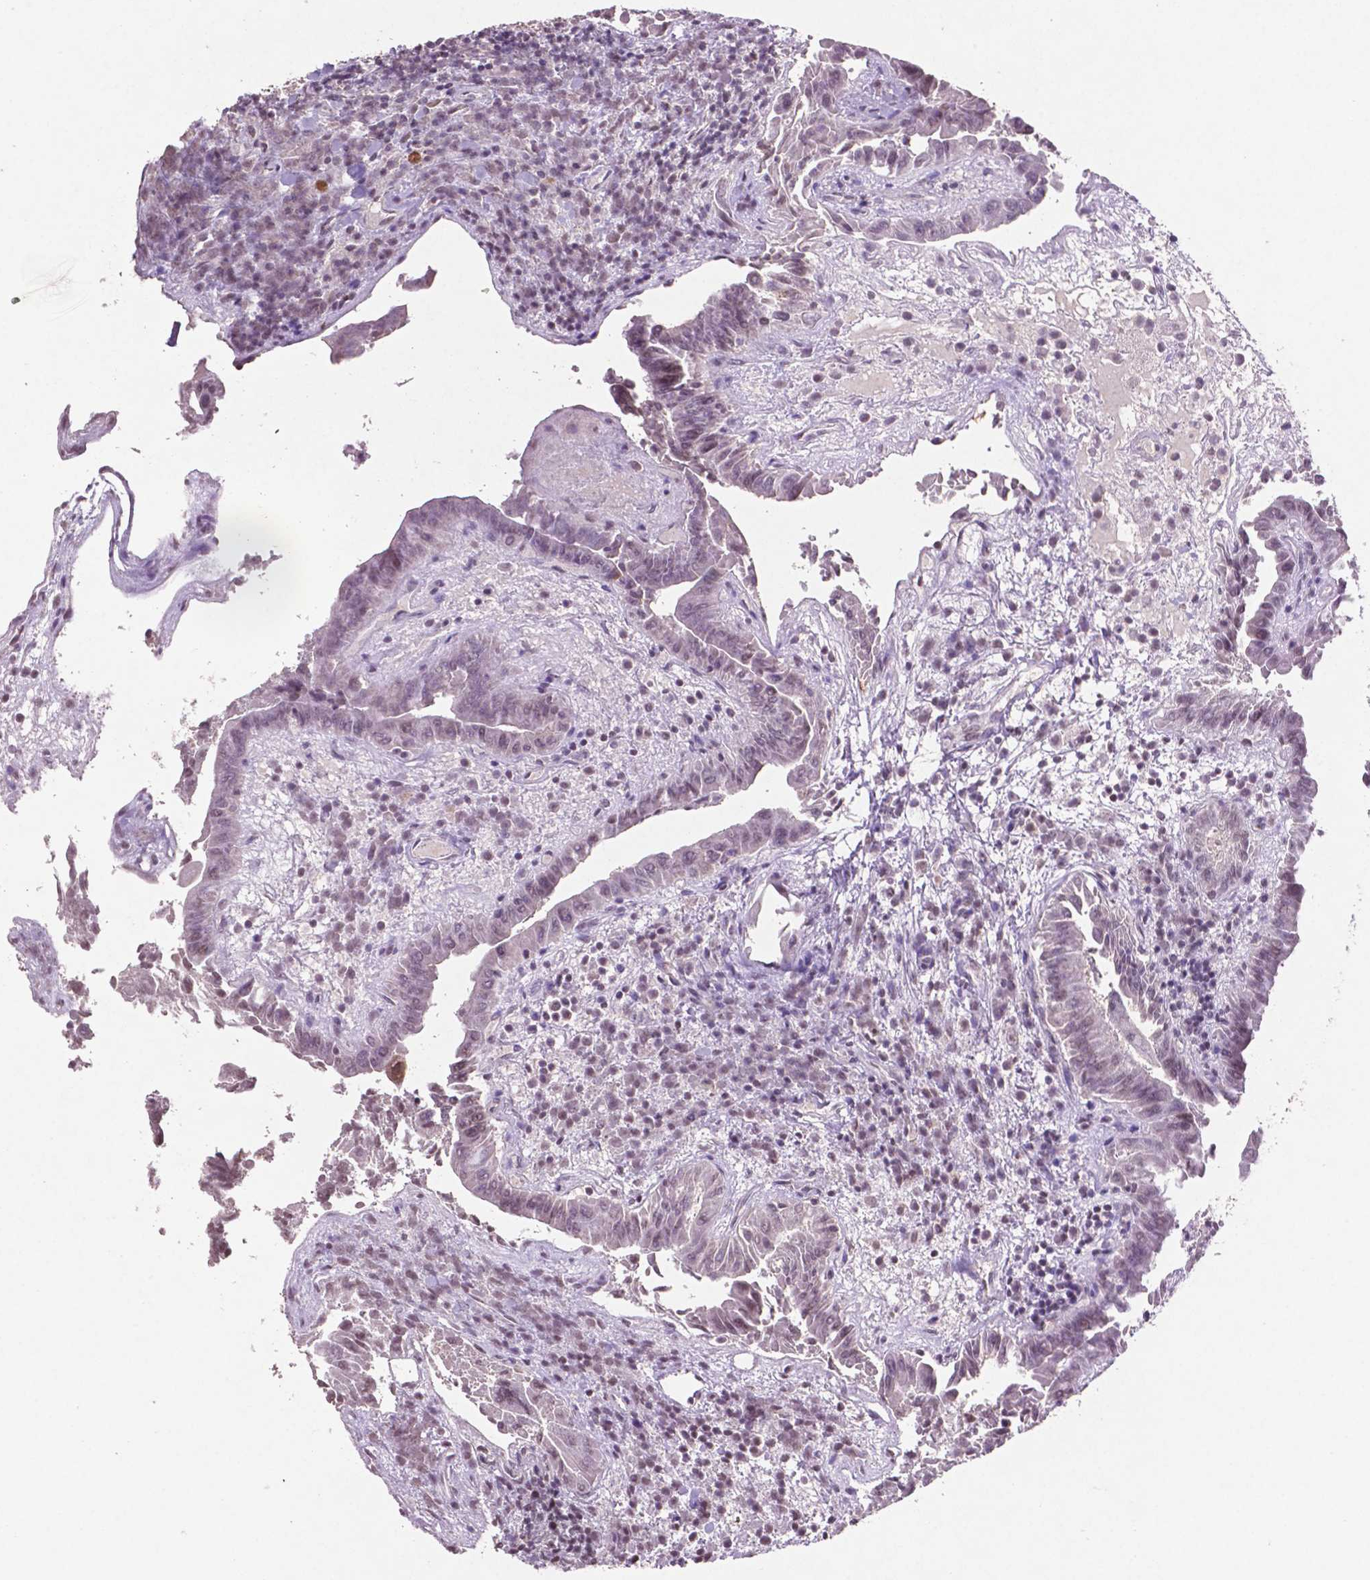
{"staining": {"intensity": "negative", "quantity": "none", "location": "none"}, "tissue": "thyroid cancer", "cell_type": "Tumor cells", "image_type": "cancer", "snomed": [{"axis": "morphology", "description": "Papillary adenocarcinoma, NOS"}, {"axis": "topography", "description": "Thyroid gland"}], "caption": "This photomicrograph is of thyroid cancer (papillary adenocarcinoma) stained with IHC to label a protein in brown with the nuclei are counter-stained blue. There is no positivity in tumor cells.", "gene": "GLRX", "patient": {"sex": "female", "age": 37}}